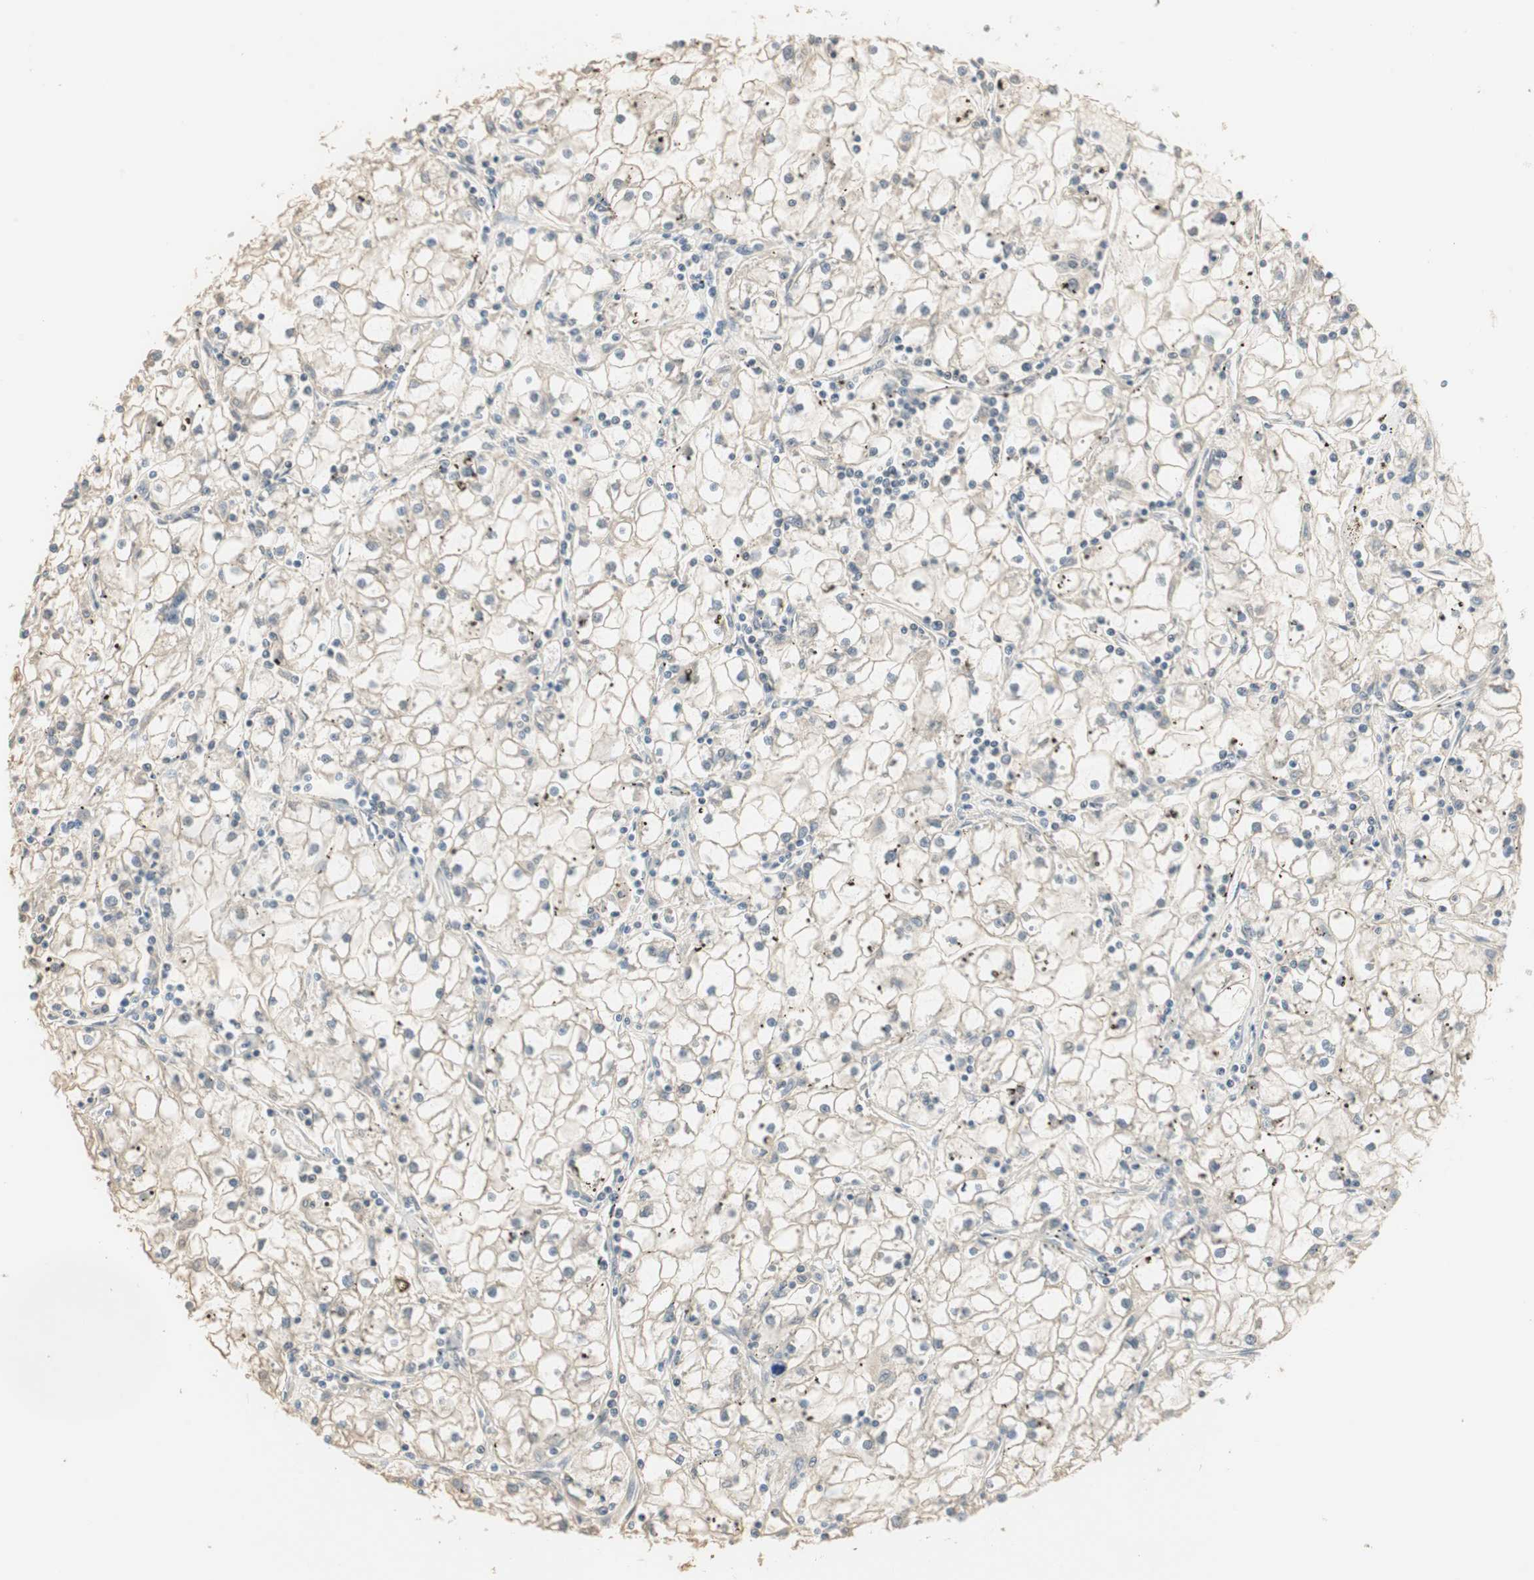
{"staining": {"intensity": "negative", "quantity": "none", "location": "none"}, "tissue": "renal cancer", "cell_type": "Tumor cells", "image_type": "cancer", "snomed": [{"axis": "morphology", "description": "Adenocarcinoma, NOS"}, {"axis": "topography", "description": "Kidney"}], "caption": "Micrograph shows no significant protein expression in tumor cells of adenocarcinoma (renal).", "gene": "RUNX2", "patient": {"sex": "male", "age": 56}}